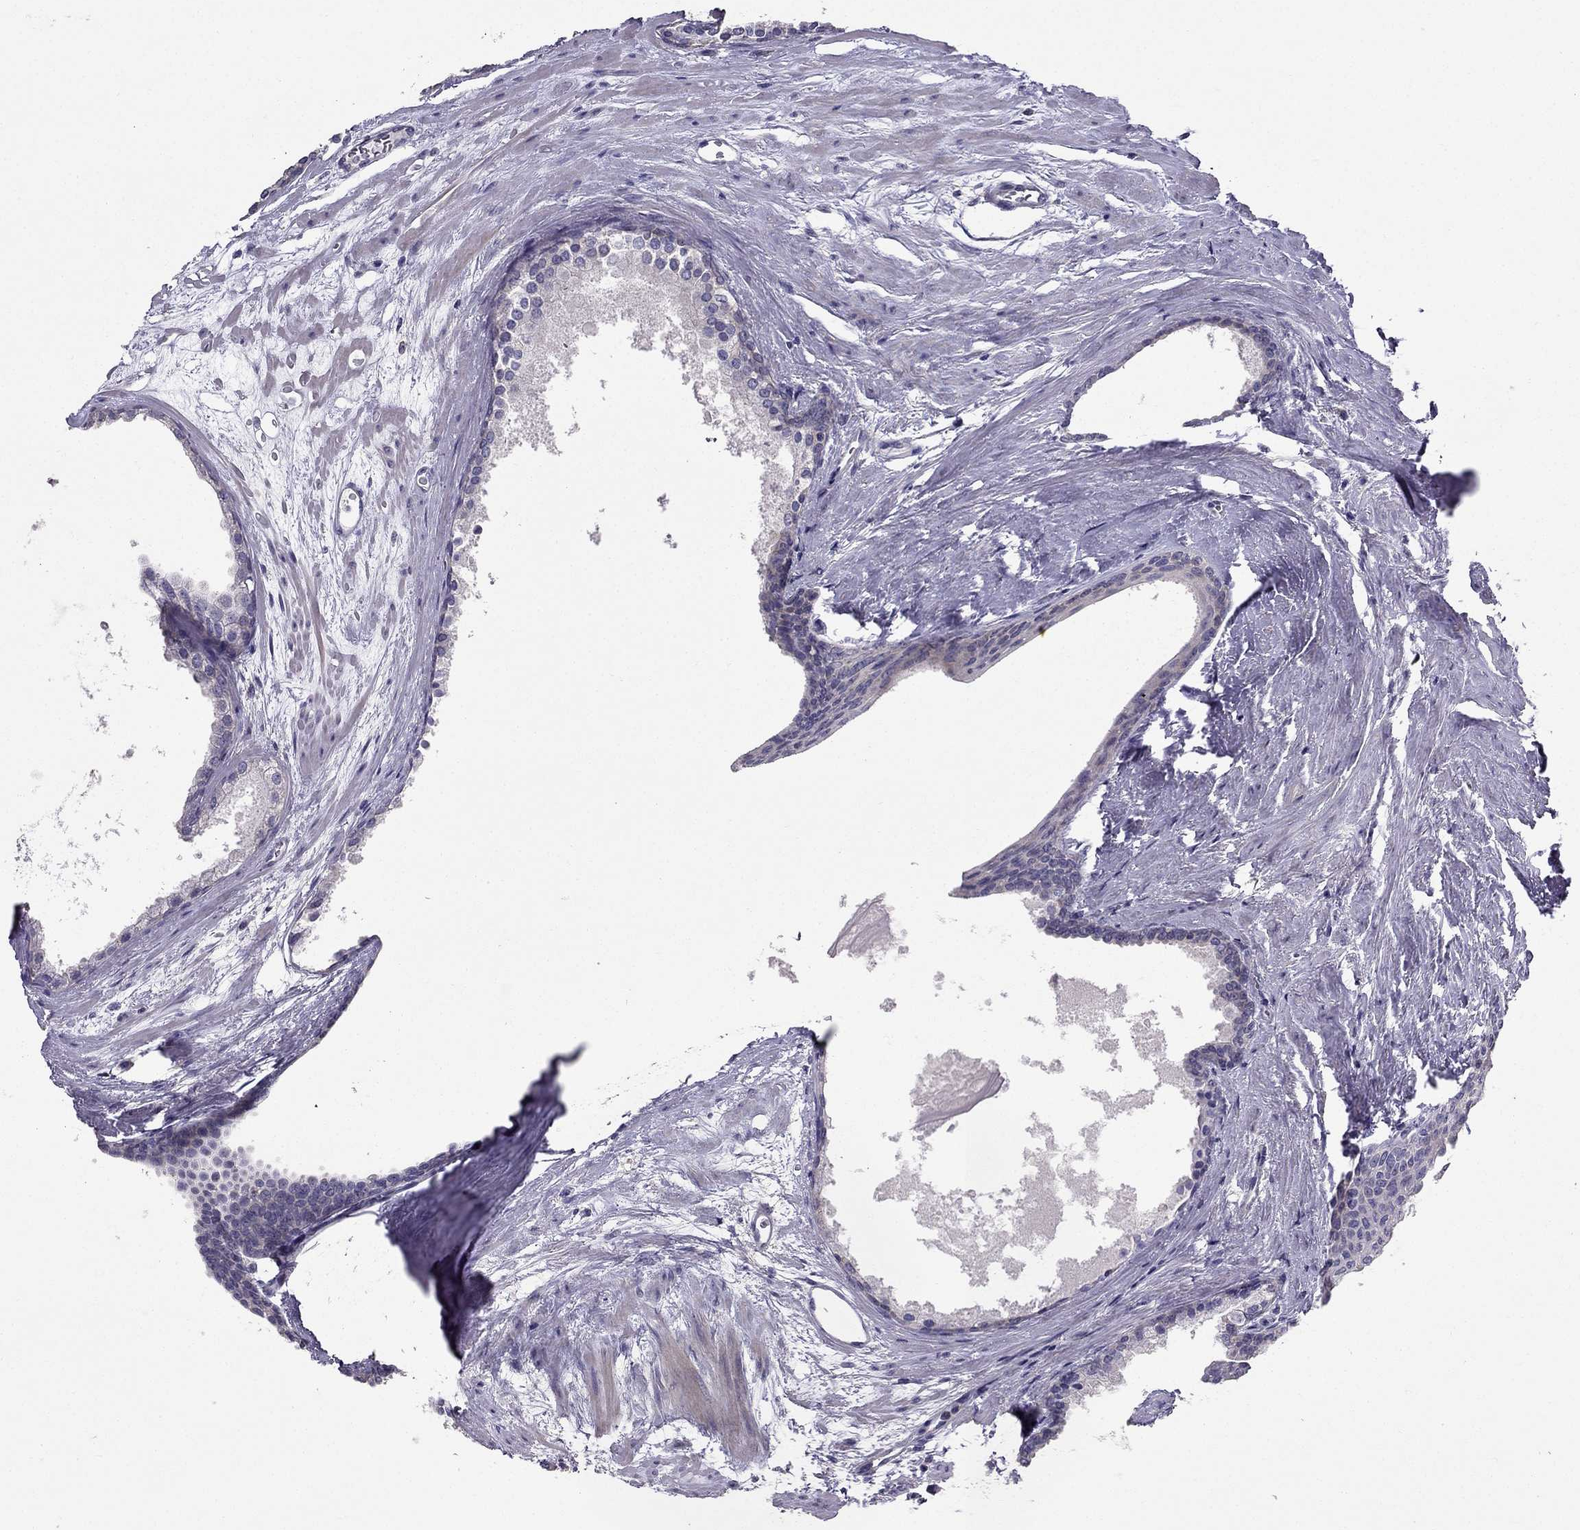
{"staining": {"intensity": "negative", "quantity": "none", "location": "none"}, "tissue": "prostate cancer", "cell_type": "Tumor cells", "image_type": "cancer", "snomed": [{"axis": "morphology", "description": "Adenocarcinoma, Low grade"}, {"axis": "topography", "description": "Prostate"}], "caption": "Protein analysis of low-grade adenocarcinoma (prostate) reveals no significant staining in tumor cells.", "gene": "AS3MT", "patient": {"sex": "male", "age": 56}}